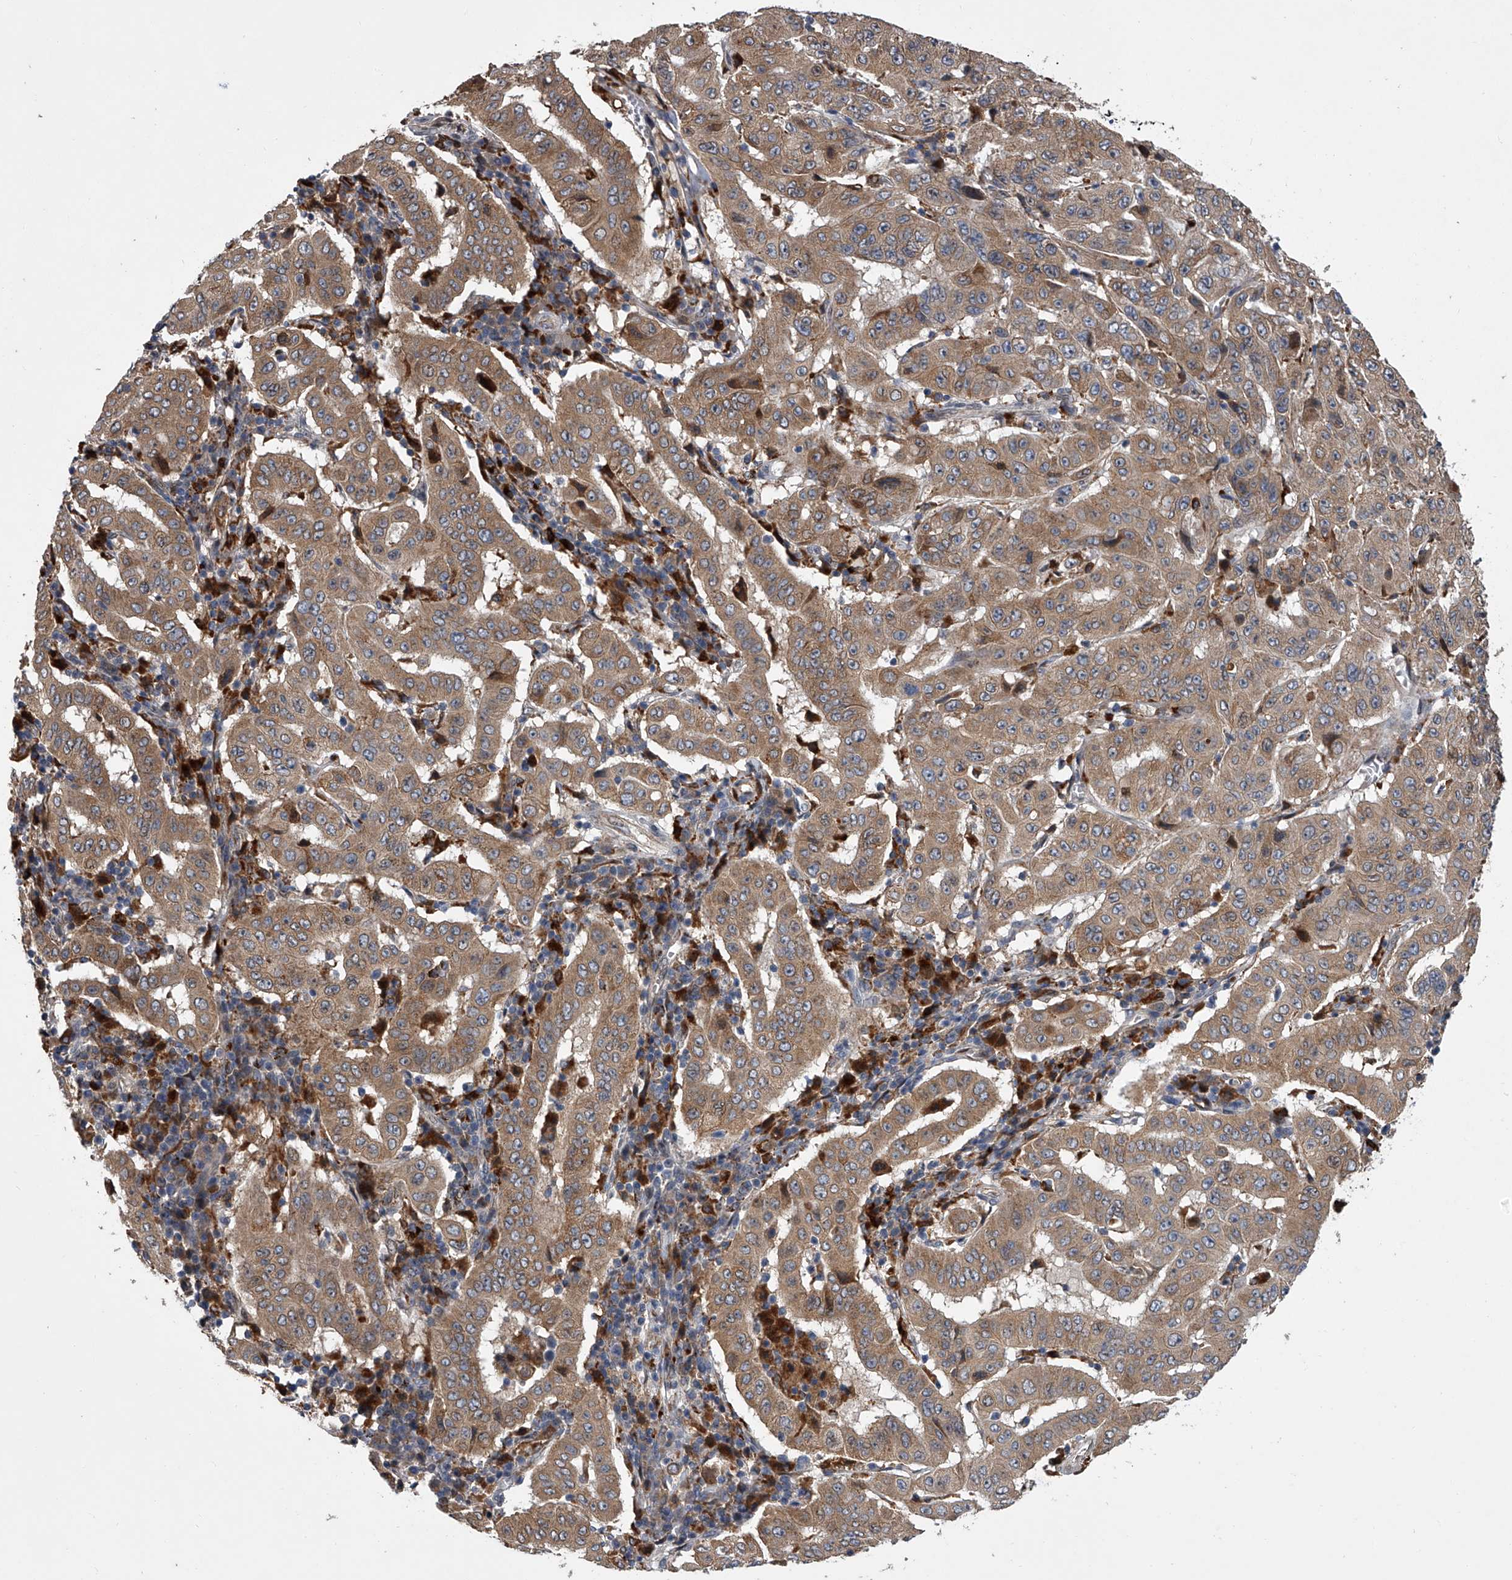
{"staining": {"intensity": "moderate", "quantity": ">75%", "location": "cytoplasmic/membranous"}, "tissue": "pancreatic cancer", "cell_type": "Tumor cells", "image_type": "cancer", "snomed": [{"axis": "morphology", "description": "Adenocarcinoma, NOS"}, {"axis": "topography", "description": "Pancreas"}], "caption": "A micrograph showing moderate cytoplasmic/membranous staining in about >75% of tumor cells in pancreatic adenocarcinoma, as visualized by brown immunohistochemical staining.", "gene": "TRIM8", "patient": {"sex": "male", "age": 63}}